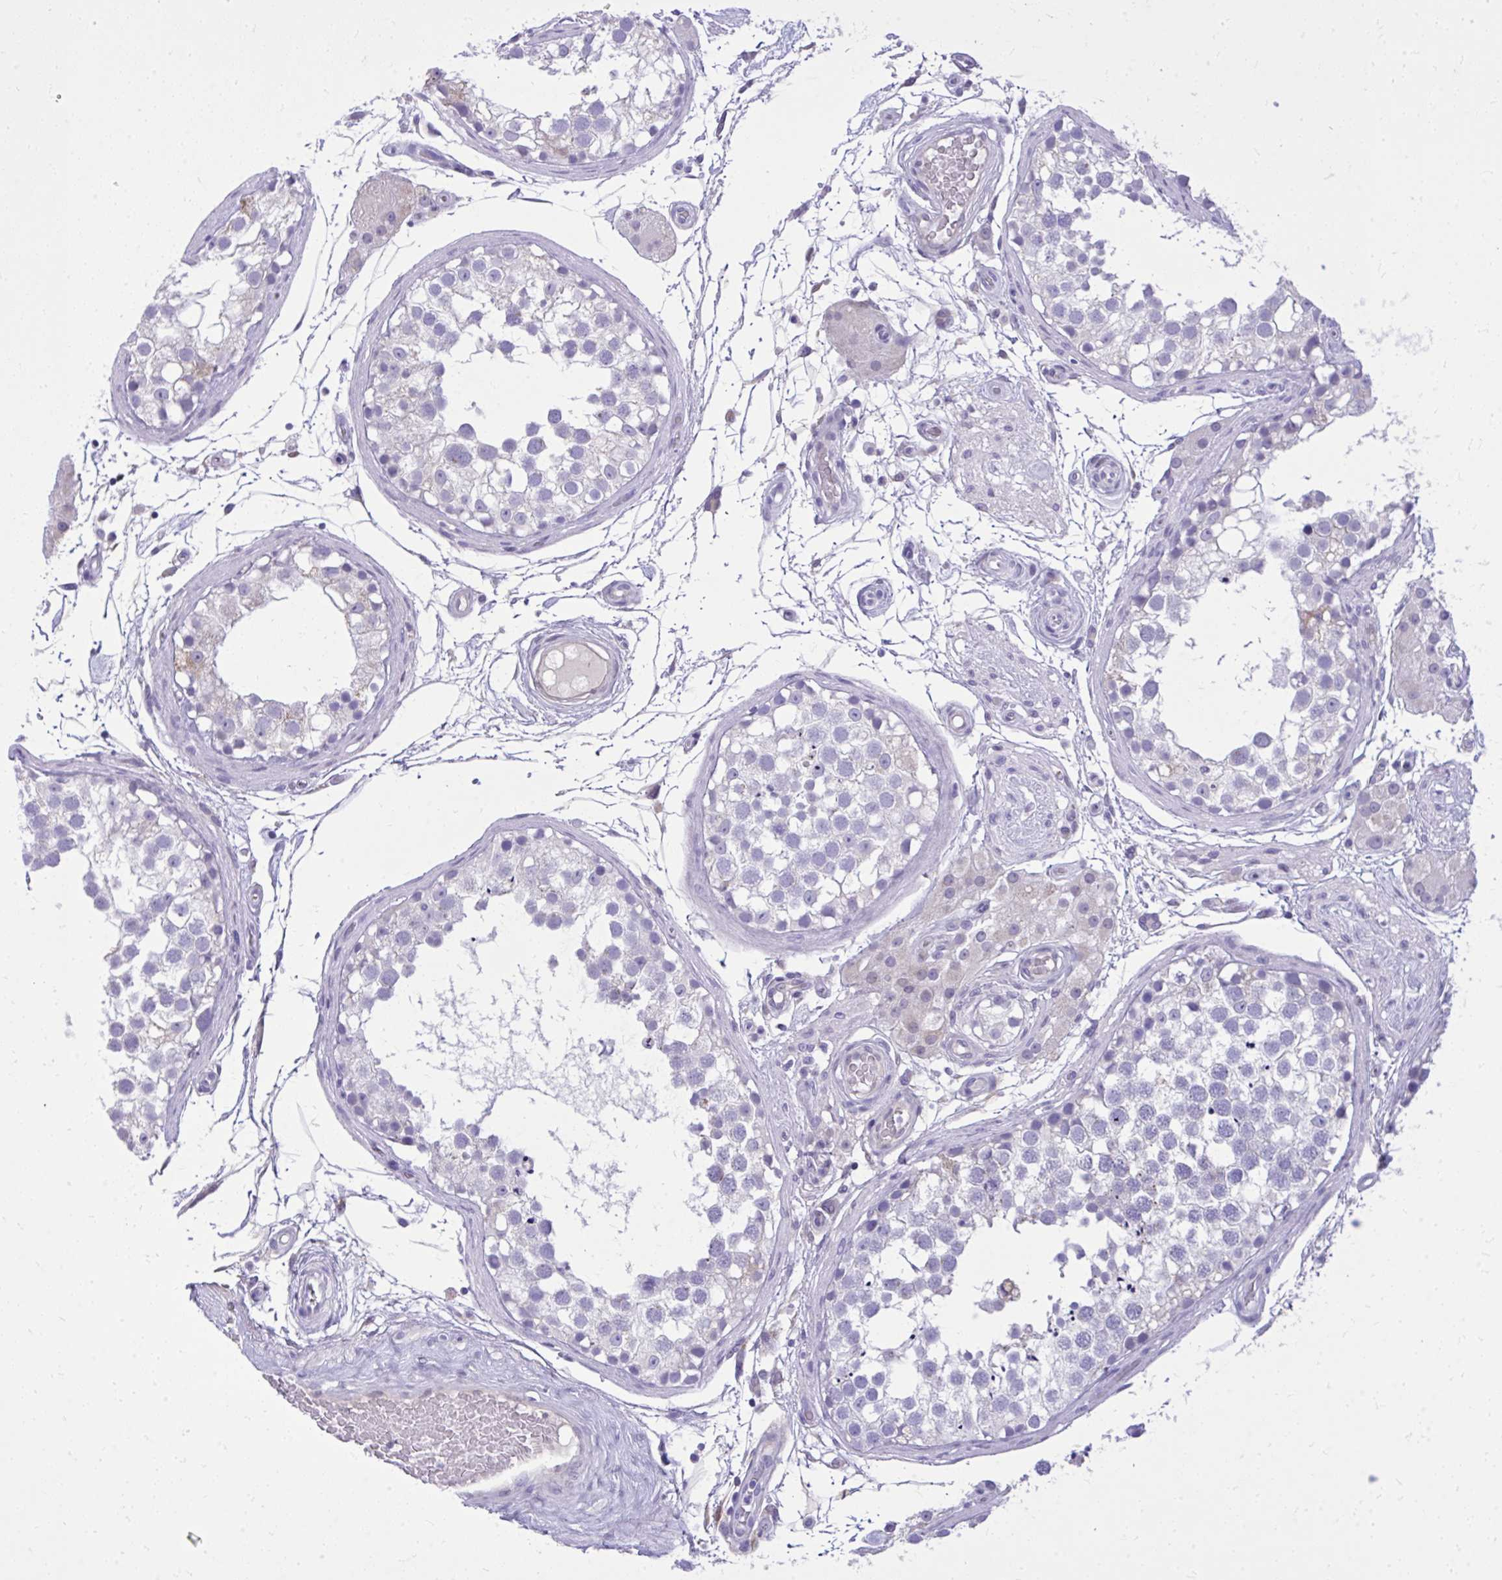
{"staining": {"intensity": "negative", "quantity": "none", "location": "none"}, "tissue": "testis", "cell_type": "Cells in seminiferous ducts", "image_type": "normal", "snomed": [{"axis": "morphology", "description": "Normal tissue, NOS"}, {"axis": "morphology", "description": "Seminoma, NOS"}, {"axis": "topography", "description": "Testis"}], "caption": "Immunohistochemical staining of benign human testis reveals no significant positivity in cells in seminiferous ducts. The staining is performed using DAB brown chromogen with nuclei counter-stained in using hematoxylin.", "gene": "NNMT", "patient": {"sex": "male", "age": 65}}